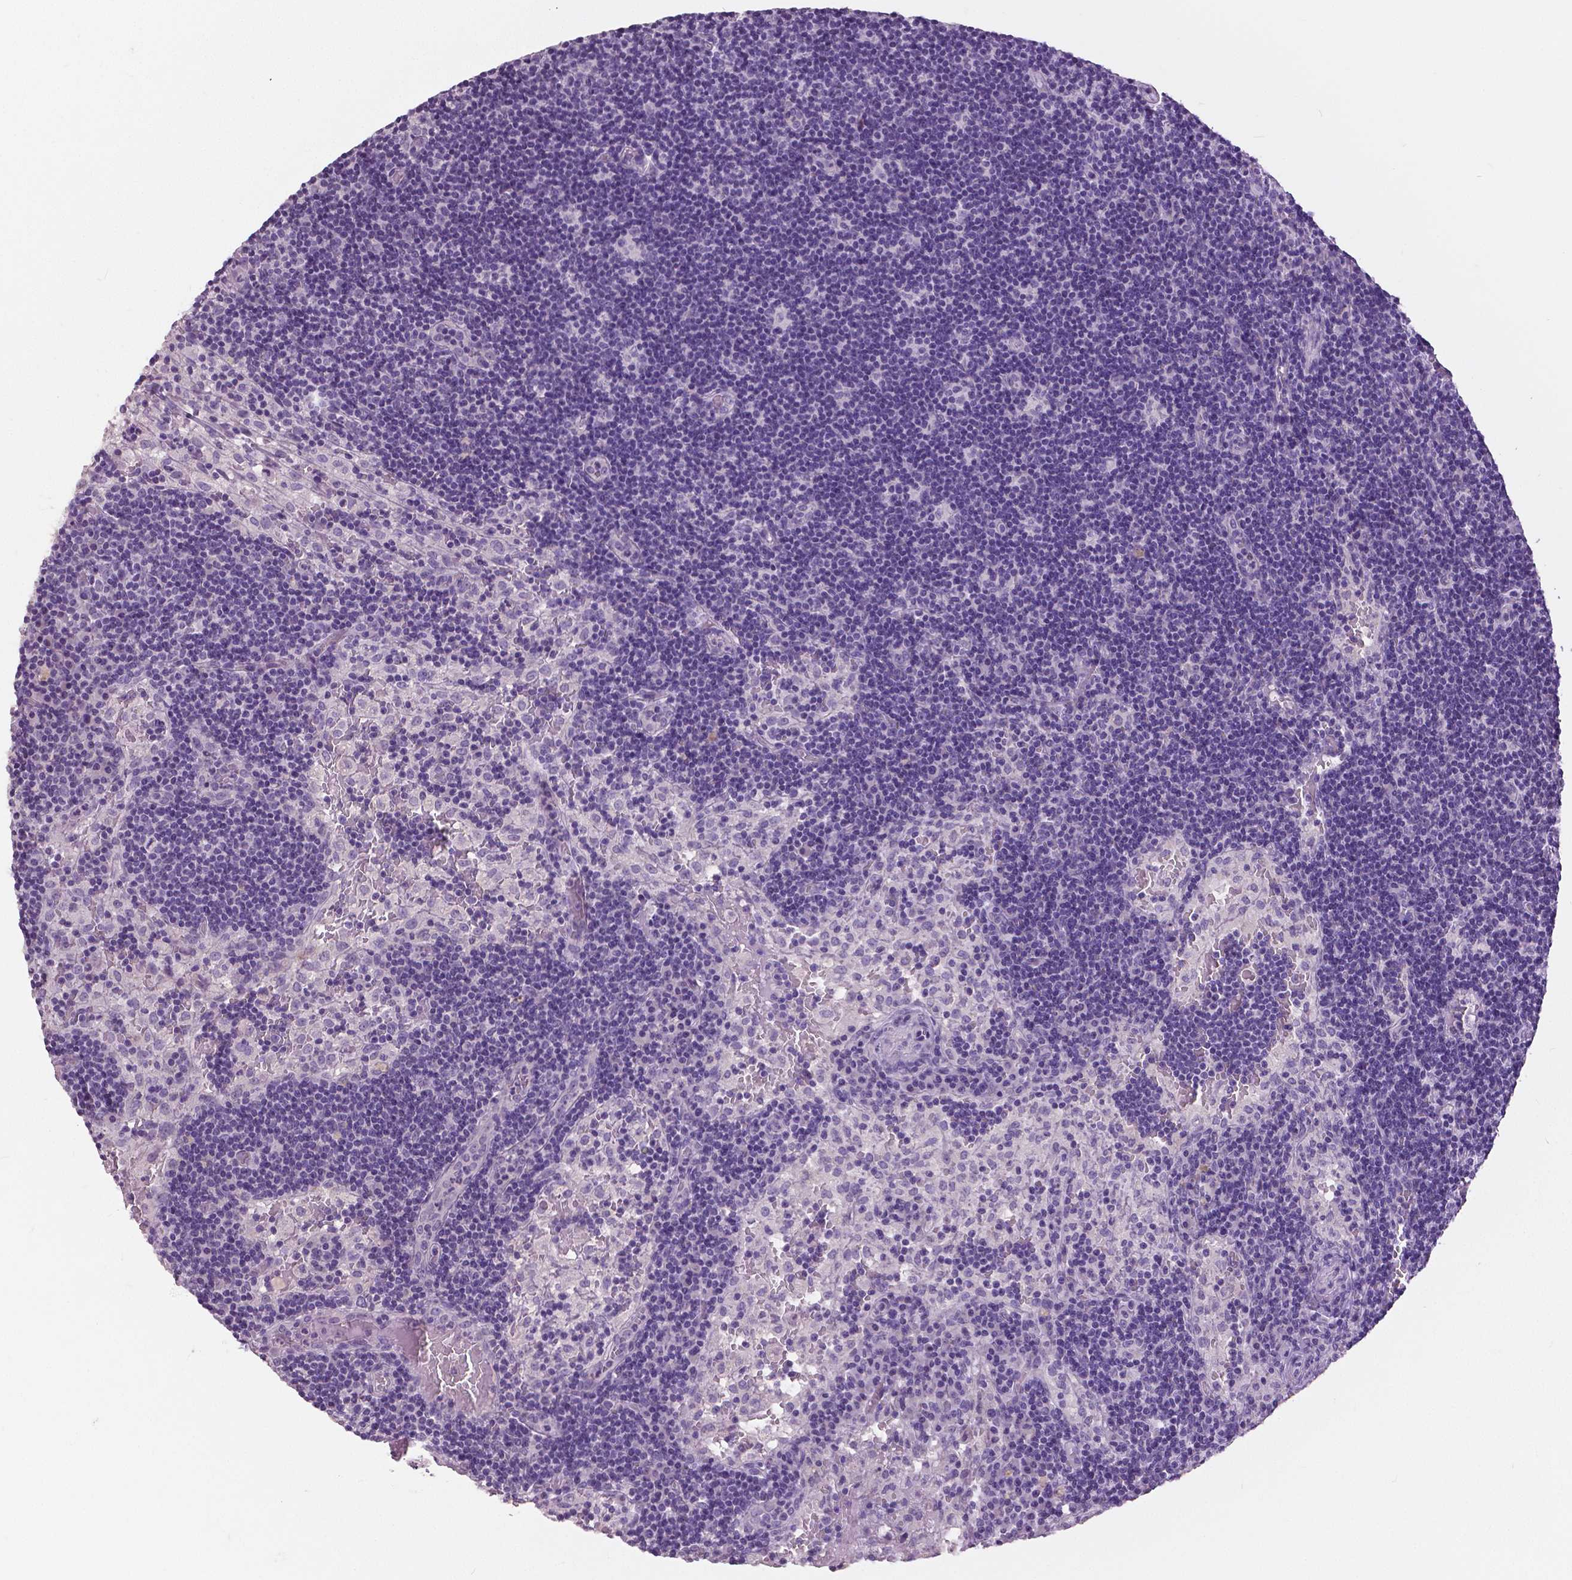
{"staining": {"intensity": "negative", "quantity": "none", "location": "none"}, "tissue": "lymph node", "cell_type": "Non-germinal center cells", "image_type": "normal", "snomed": [{"axis": "morphology", "description": "Normal tissue, NOS"}, {"axis": "topography", "description": "Lymph node"}], "caption": "Immunohistochemical staining of normal lymph node displays no significant staining in non-germinal center cells. (DAB (3,3'-diaminobenzidine) IHC with hematoxylin counter stain).", "gene": "GRIN2A", "patient": {"sex": "male", "age": 62}}